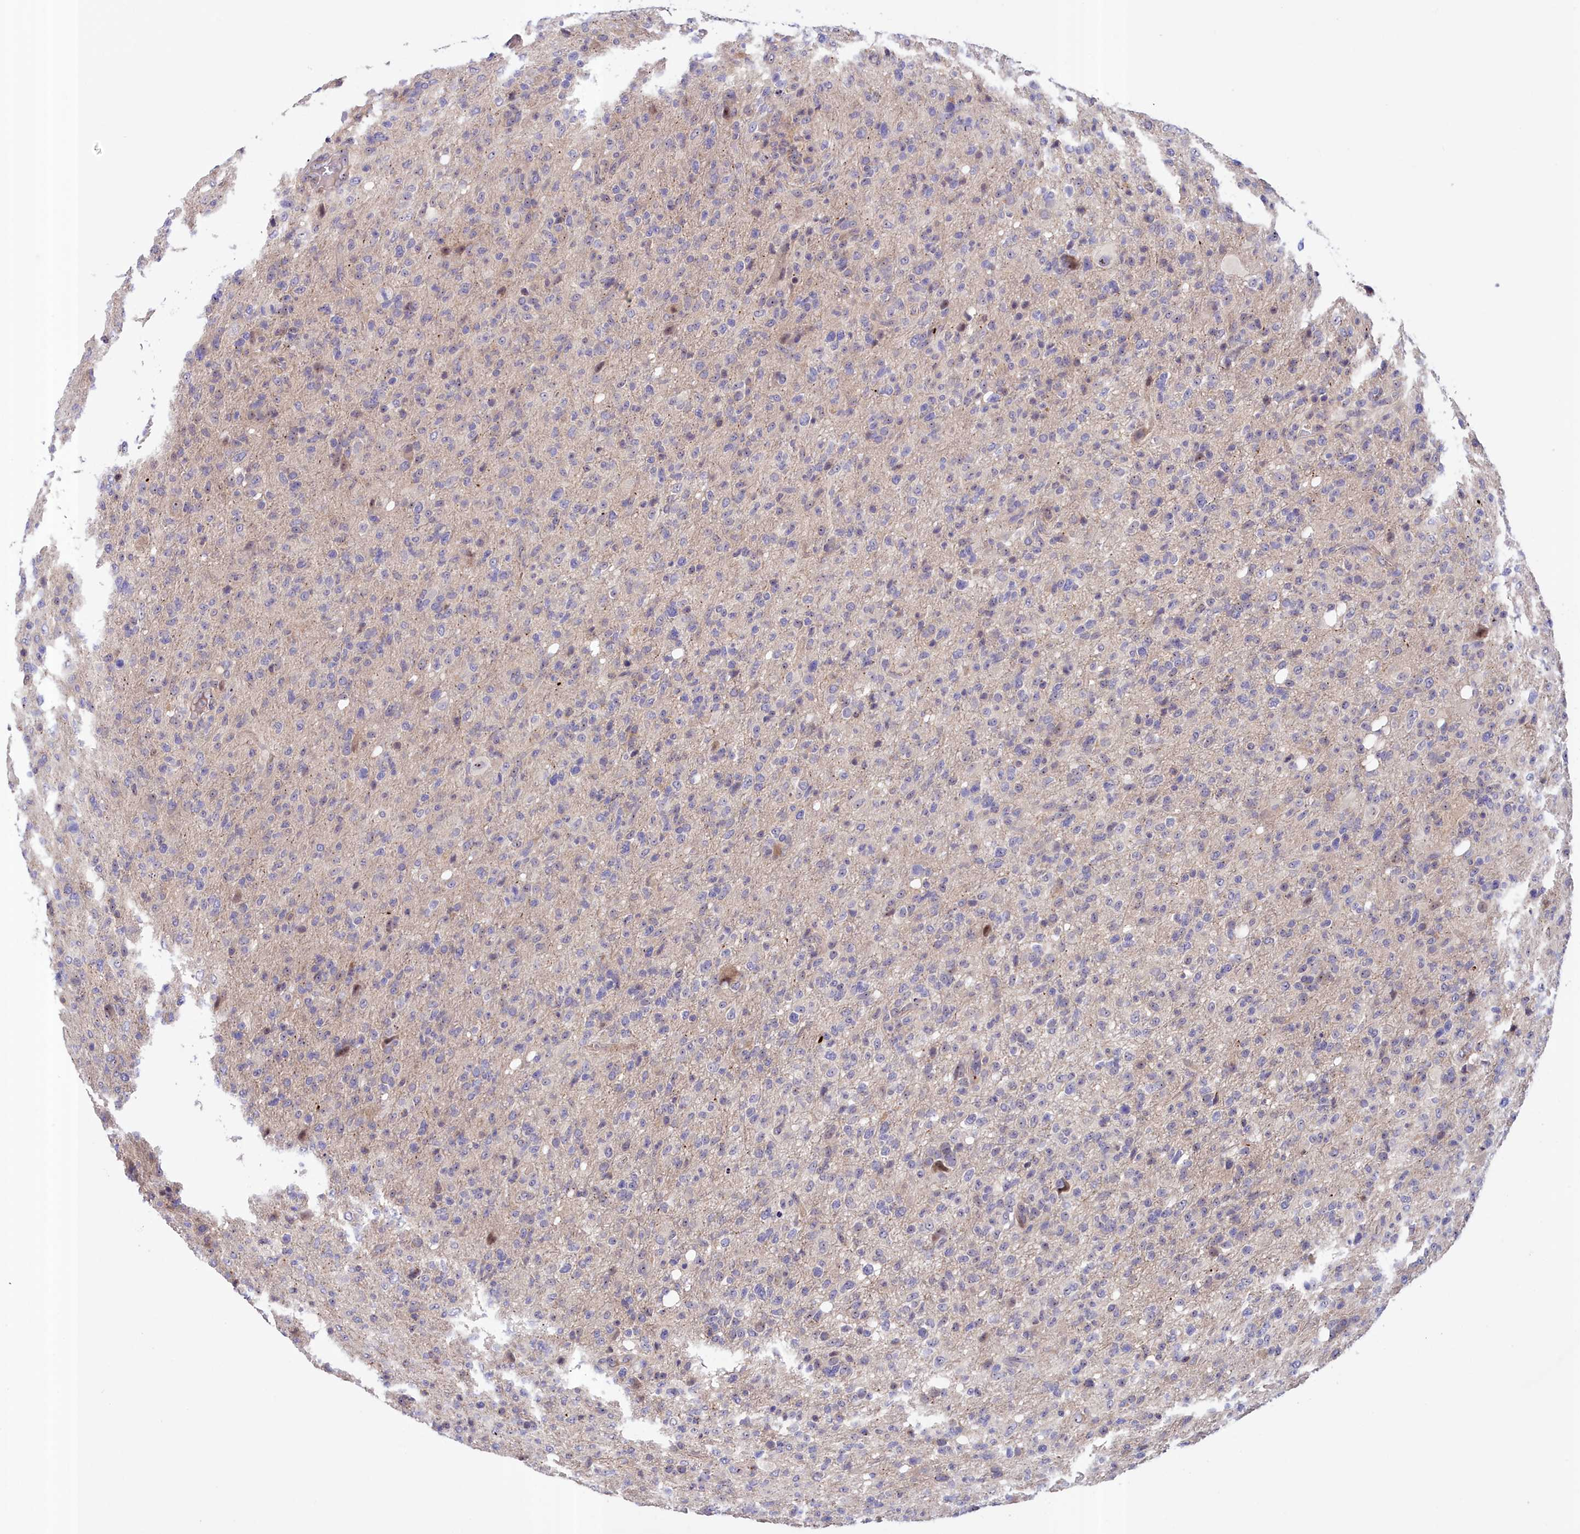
{"staining": {"intensity": "negative", "quantity": "none", "location": "none"}, "tissue": "glioma", "cell_type": "Tumor cells", "image_type": "cancer", "snomed": [{"axis": "morphology", "description": "Glioma, malignant, High grade"}, {"axis": "topography", "description": "Brain"}], "caption": "This is a image of immunohistochemistry (IHC) staining of high-grade glioma (malignant), which shows no expression in tumor cells.", "gene": "NEURL4", "patient": {"sex": "female", "age": 57}}